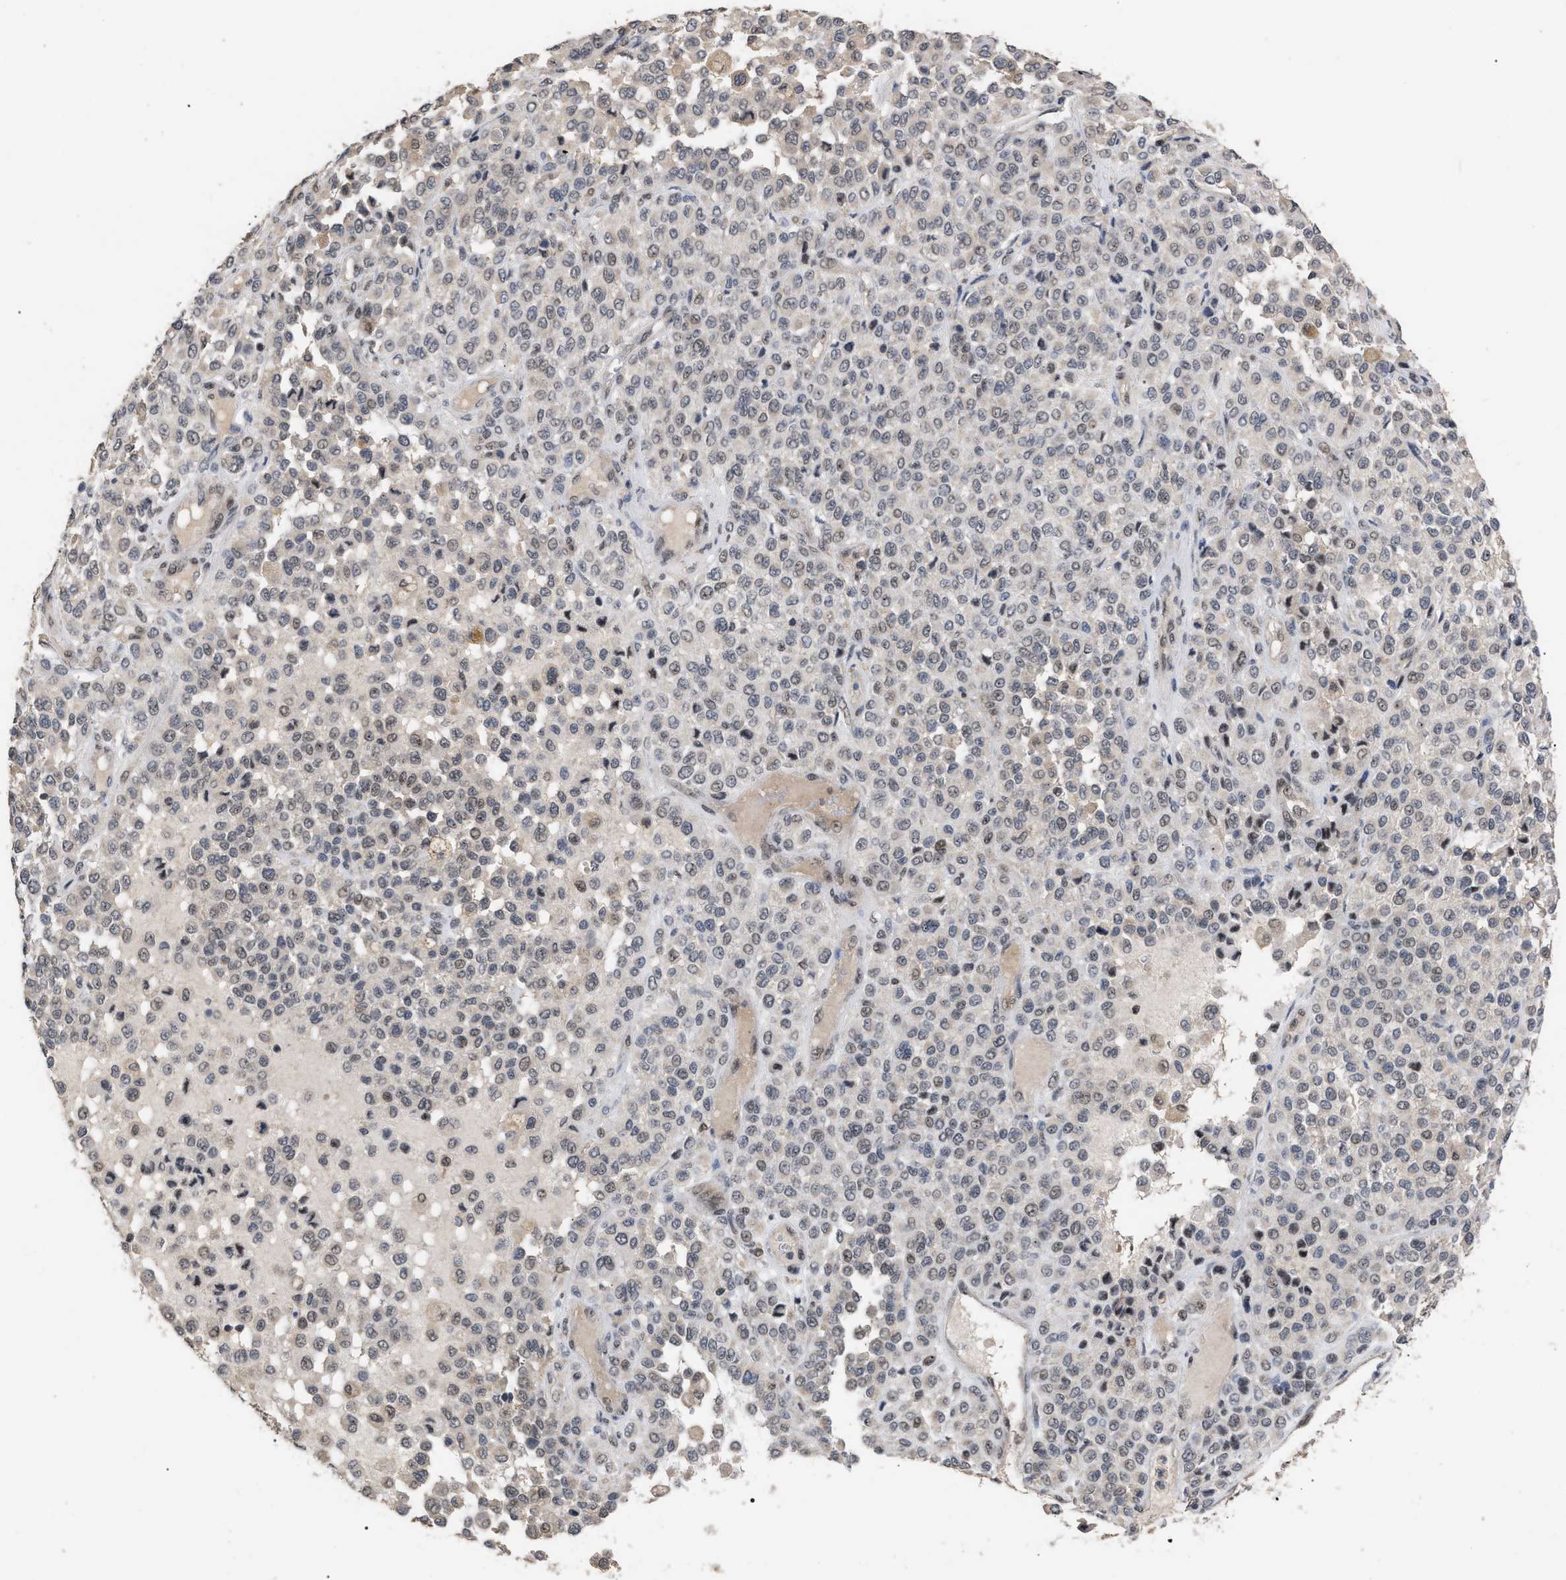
{"staining": {"intensity": "weak", "quantity": "<25%", "location": "nuclear"}, "tissue": "melanoma", "cell_type": "Tumor cells", "image_type": "cancer", "snomed": [{"axis": "morphology", "description": "Malignant melanoma, Metastatic site"}, {"axis": "topography", "description": "Pancreas"}], "caption": "Protein analysis of melanoma shows no significant positivity in tumor cells.", "gene": "JAZF1", "patient": {"sex": "female", "age": 30}}